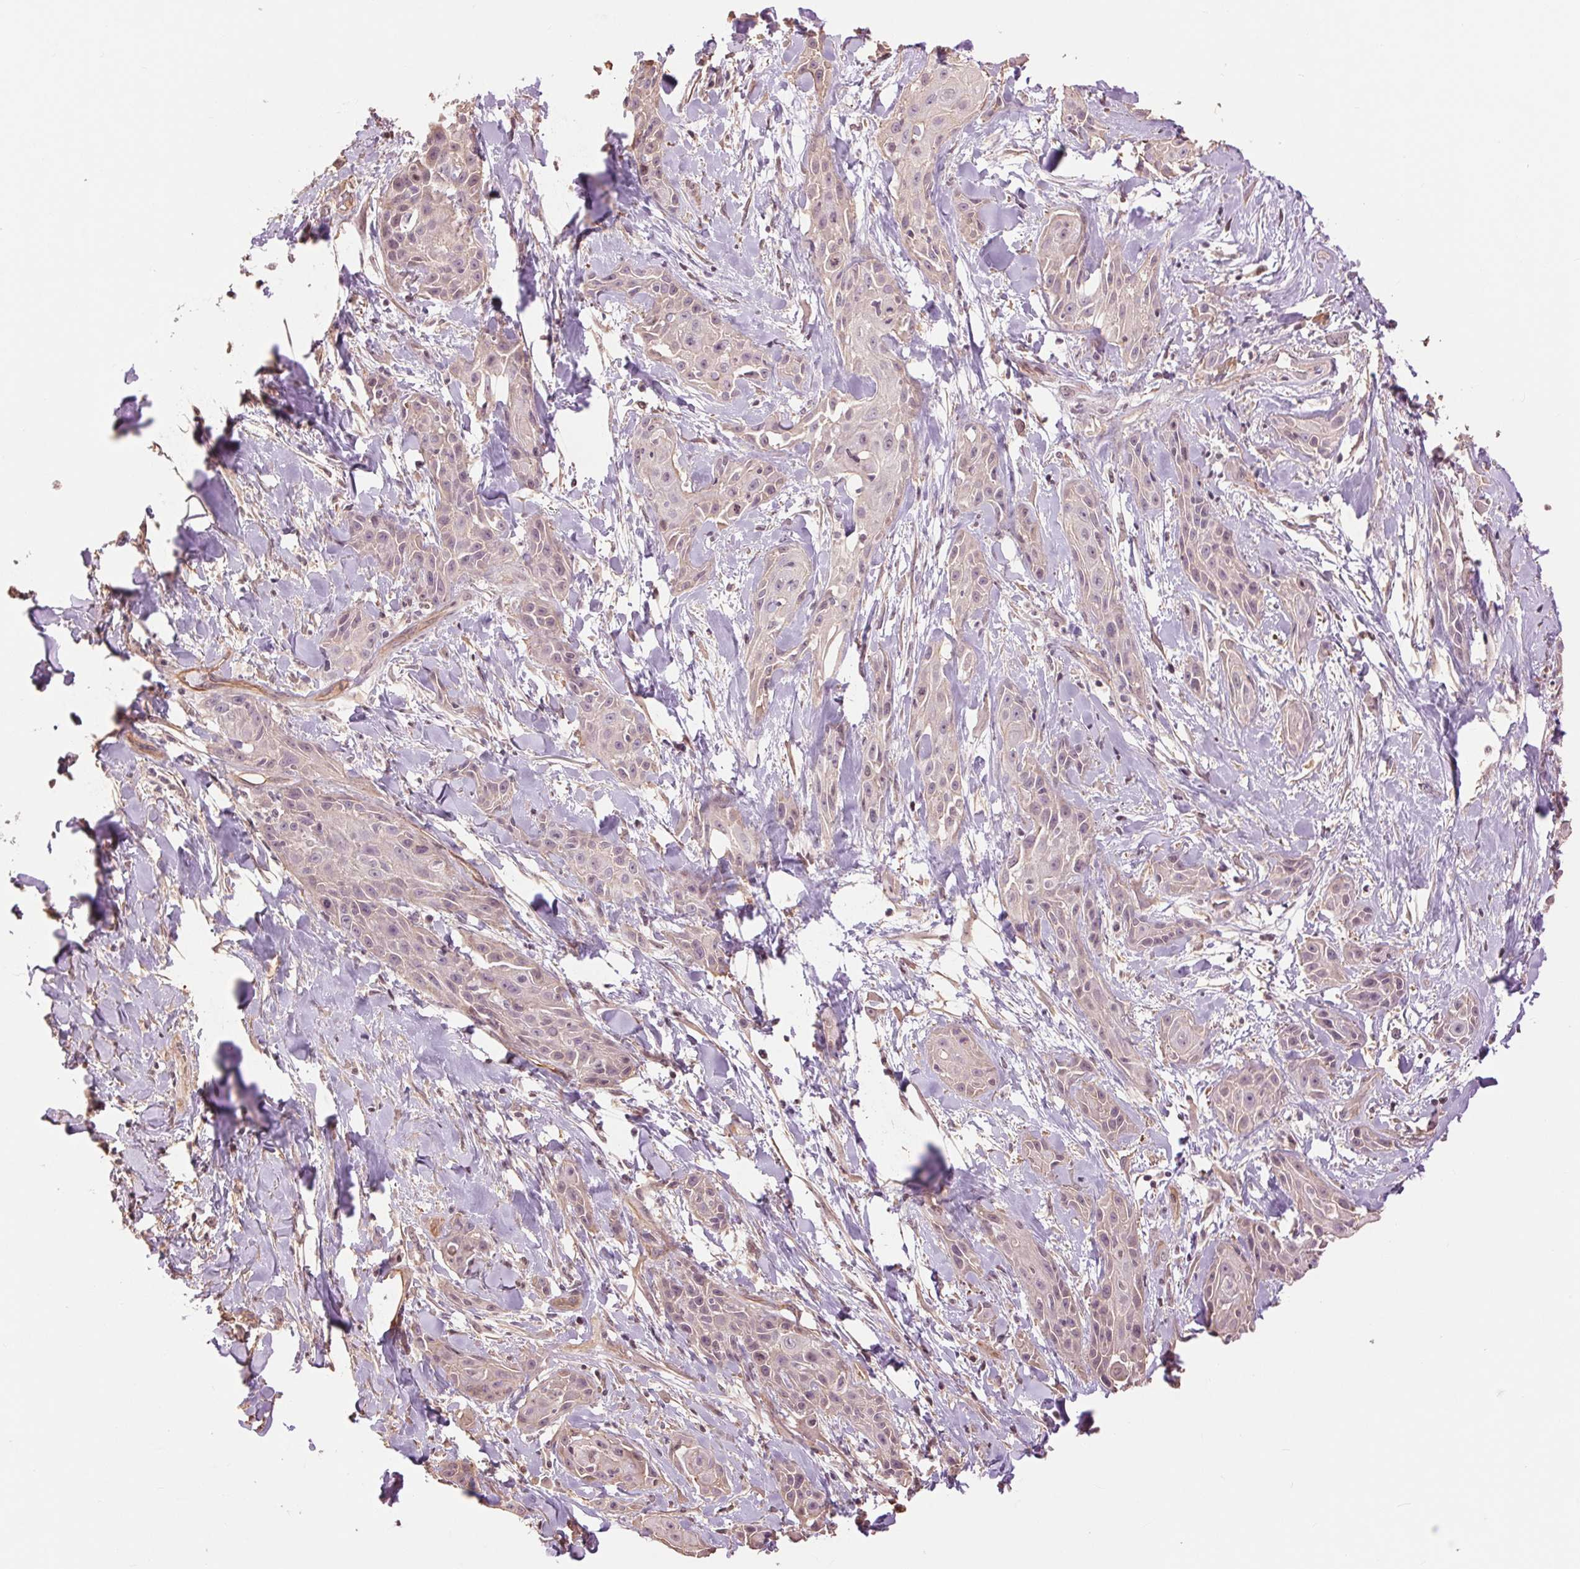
{"staining": {"intensity": "weak", "quantity": "<25%", "location": "nuclear"}, "tissue": "skin cancer", "cell_type": "Tumor cells", "image_type": "cancer", "snomed": [{"axis": "morphology", "description": "Squamous cell carcinoma, NOS"}, {"axis": "topography", "description": "Skin"}, {"axis": "topography", "description": "Anal"}], "caption": "Tumor cells are negative for brown protein staining in skin cancer.", "gene": "PALM", "patient": {"sex": "male", "age": 64}}